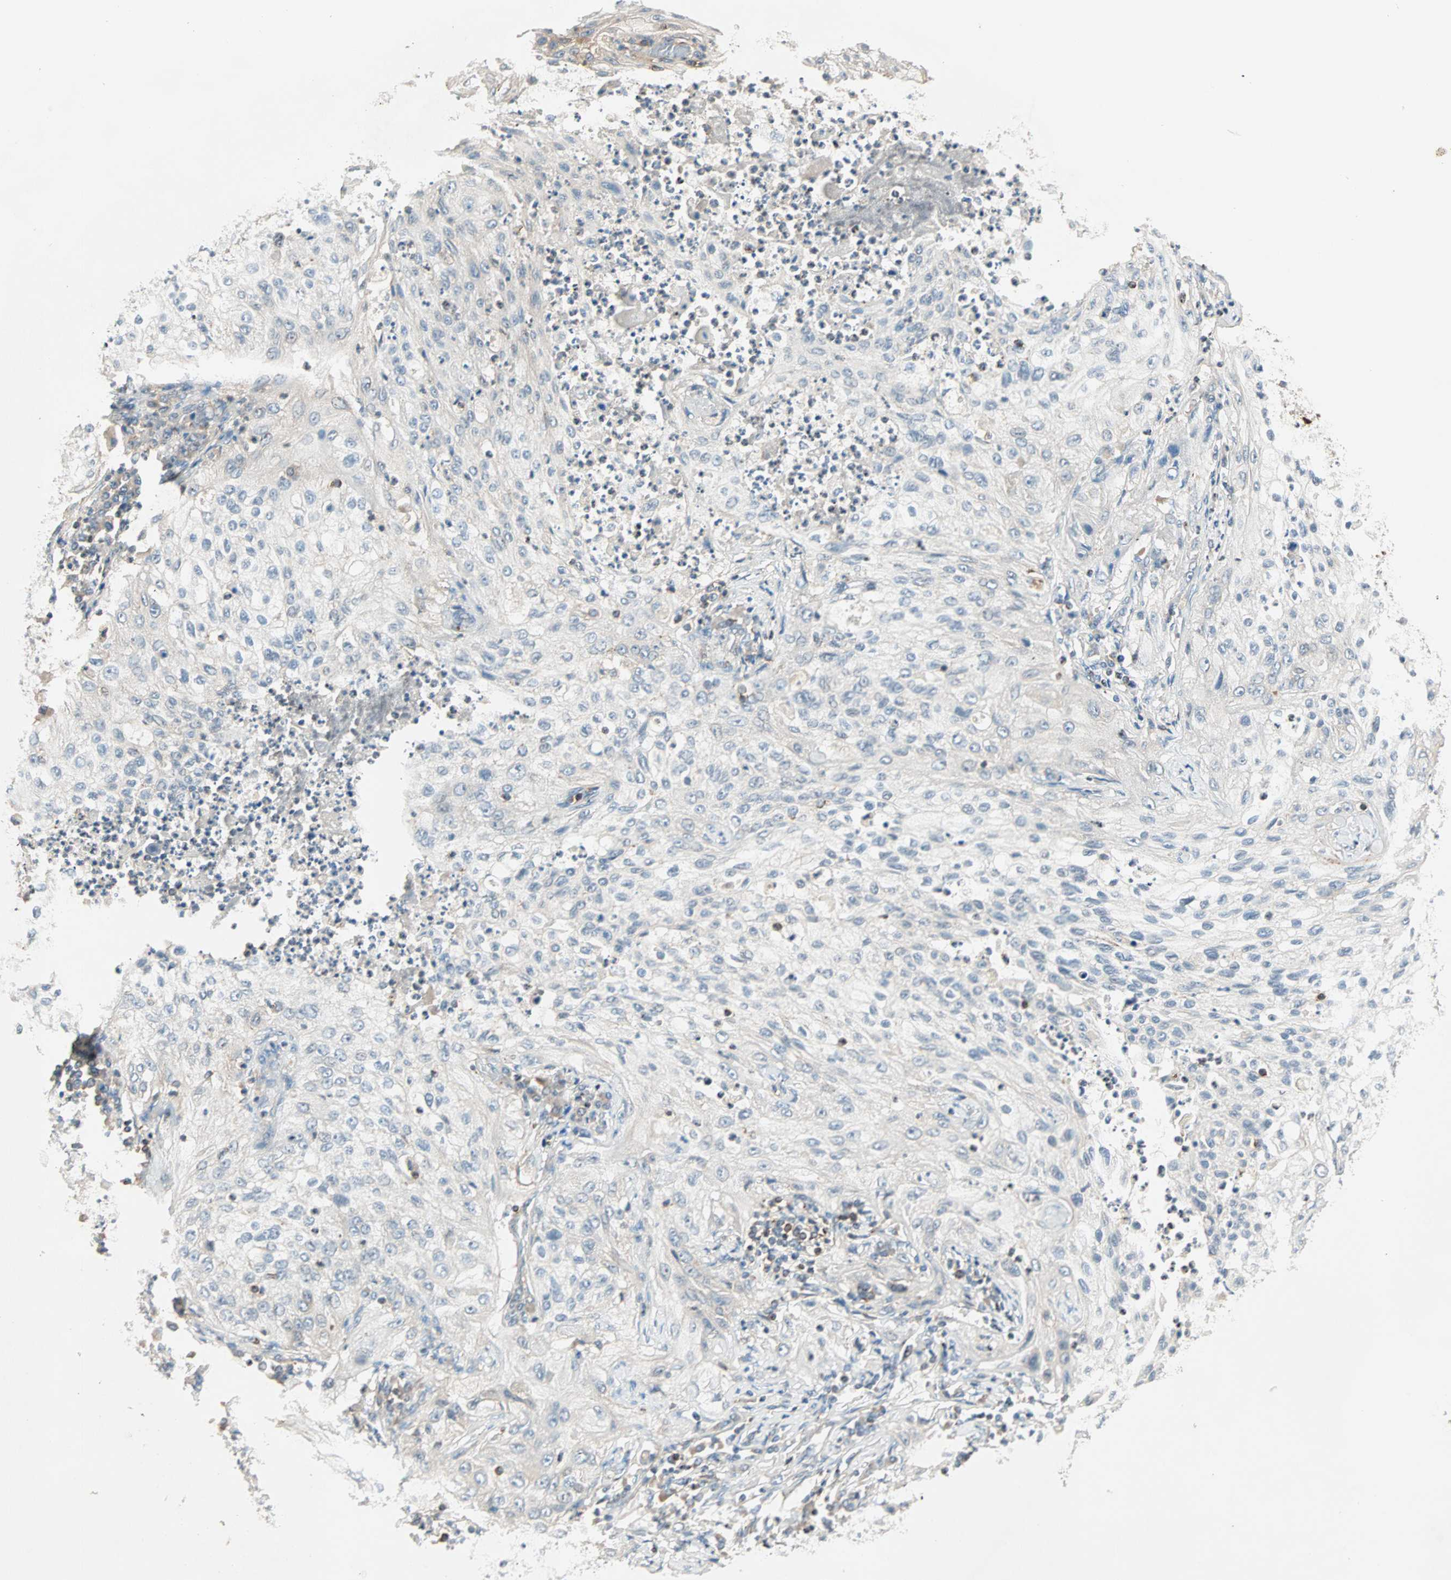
{"staining": {"intensity": "weak", "quantity": "25%-75%", "location": "cytoplasmic/membranous"}, "tissue": "lung cancer", "cell_type": "Tumor cells", "image_type": "cancer", "snomed": [{"axis": "morphology", "description": "Inflammation, NOS"}, {"axis": "morphology", "description": "Squamous cell carcinoma, NOS"}, {"axis": "topography", "description": "Lymph node"}, {"axis": "topography", "description": "Soft tissue"}, {"axis": "topography", "description": "Lung"}], "caption": "IHC image of human lung squamous cell carcinoma stained for a protein (brown), which reveals low levels of weak cytoplasmic/membranous staining in about 25%-75% of tumor cells.", "gene": "TEC", "patient": {"sex": "male", "age": 66}}